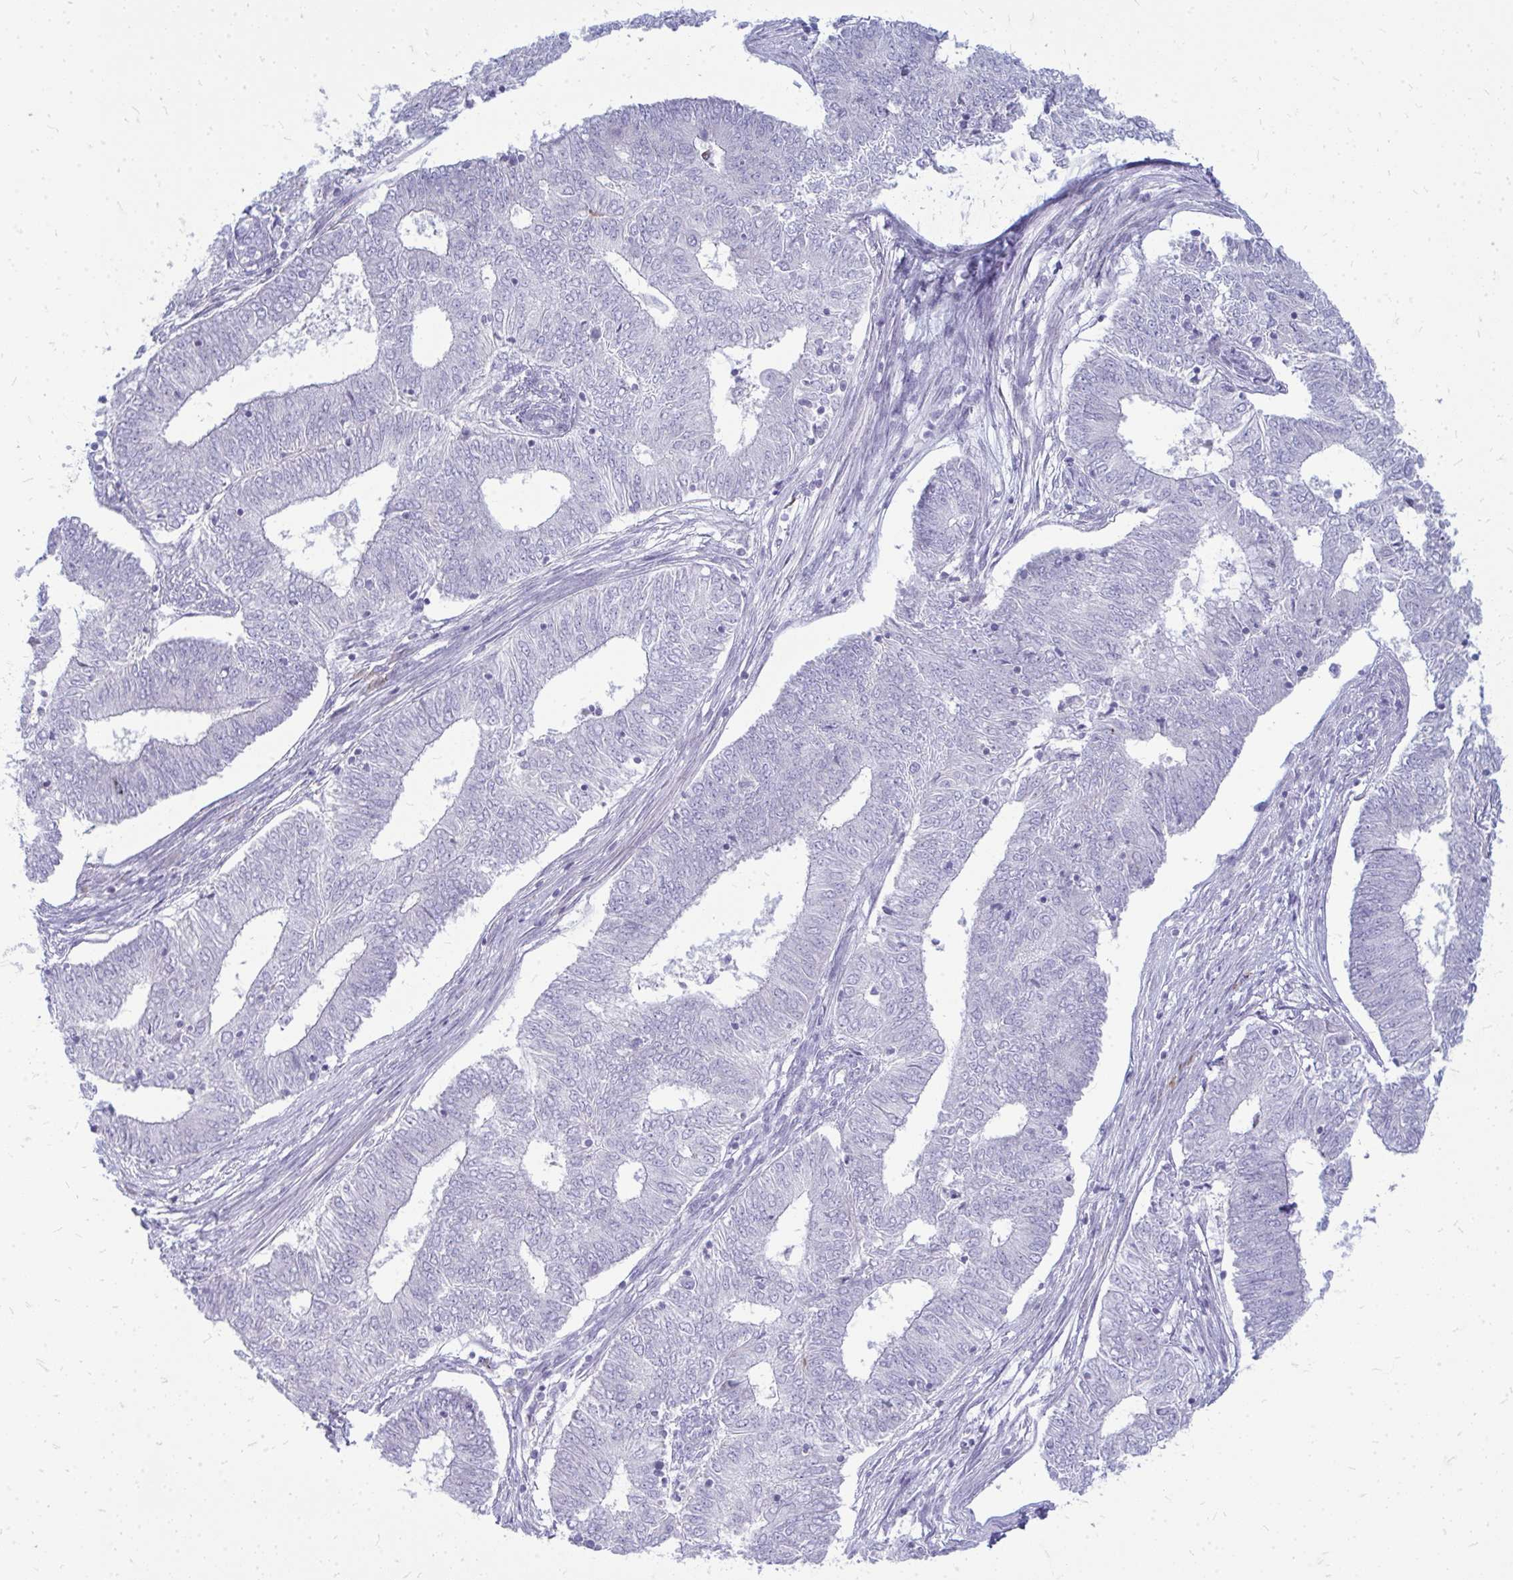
{"staining": {"intensity": "negative", "quantity": "none", "location": "none"}, "tissue": "endometrial cancer", "cell_type": "Tumor cells", "image_type": "cancer", "snomed": [{"axis": "morphology", "description": "Adenocarcinoma, NOS"}, {"axis": "topography", "description": "Endometrium"}], "caption": "Immunohistochemistry (IHC) photomicrograph of neoplastic tissue: human endometrial adenocarcinoma stained with DAB exhibits no significant protein positivity in tumor cells. (Stains: DAB (3,3'-diaminobenzidine) immunohistochemistry with hematoxylin counter stain, Microscopy: brightfield microscopy at high magnification).", "gene": "TSPEAR", "patient": {"sex": "female", "age": 62}}